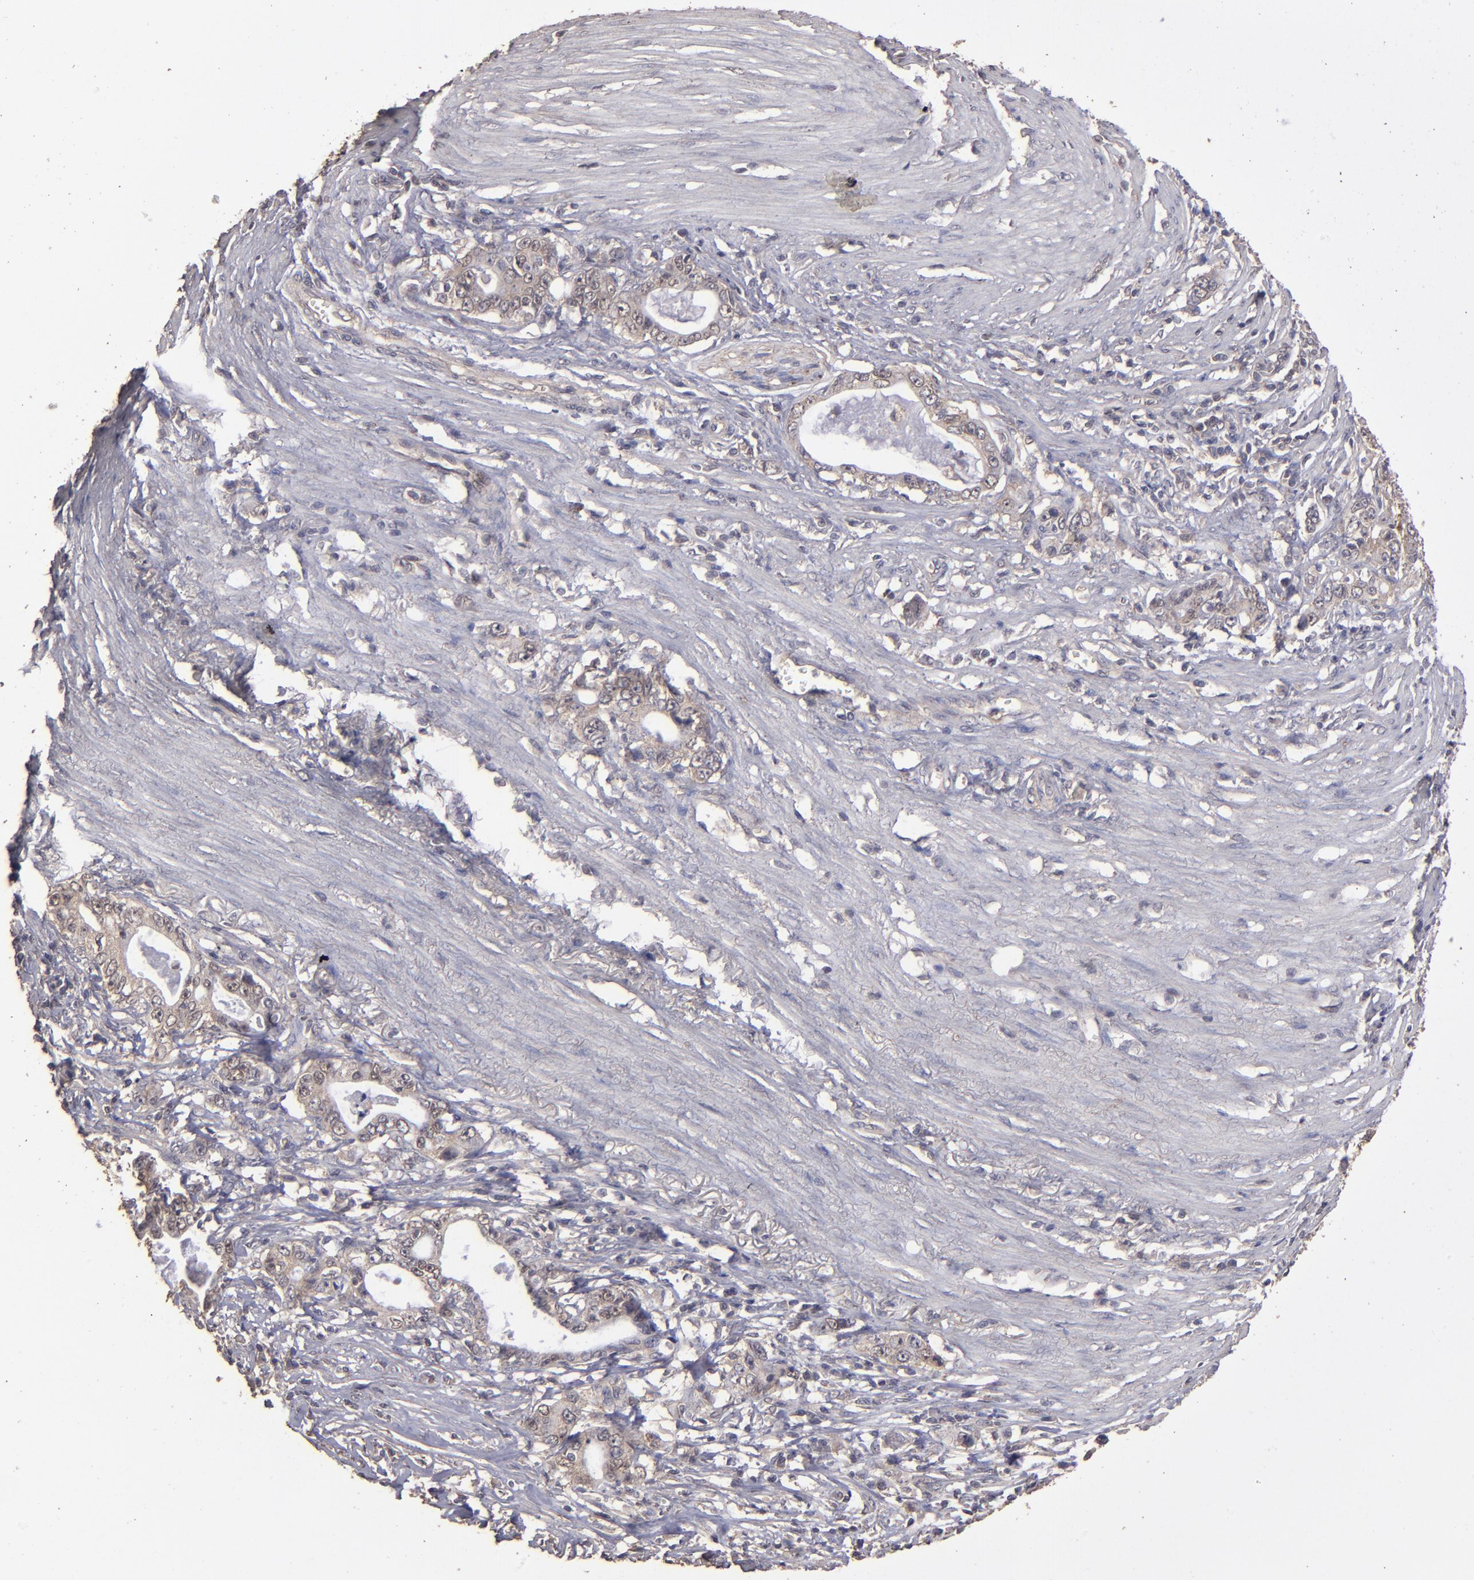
{"staining": {"intensity": "weak", "quantity": "25%-75%", "location": "cytoplasmic/membranous"}, "tissue": "stomach cancer", "cell_type": "Tumor cells", "image_type": "cancer", "snomed": [{"axis": "morphology", "description": "Adenocarcinoma, NOS"}, {"axis": "topography", "description": "Stomach, lower"}], "caption": "Adenocarcinoma (stomach) tissue reveals weak cytoplasmic/membranous staining in about 25%-75% of tumor cells, visualized by immunohistochemistry.", "gene": "FAT1", "patient": {"sex": "female", "age": 72}}